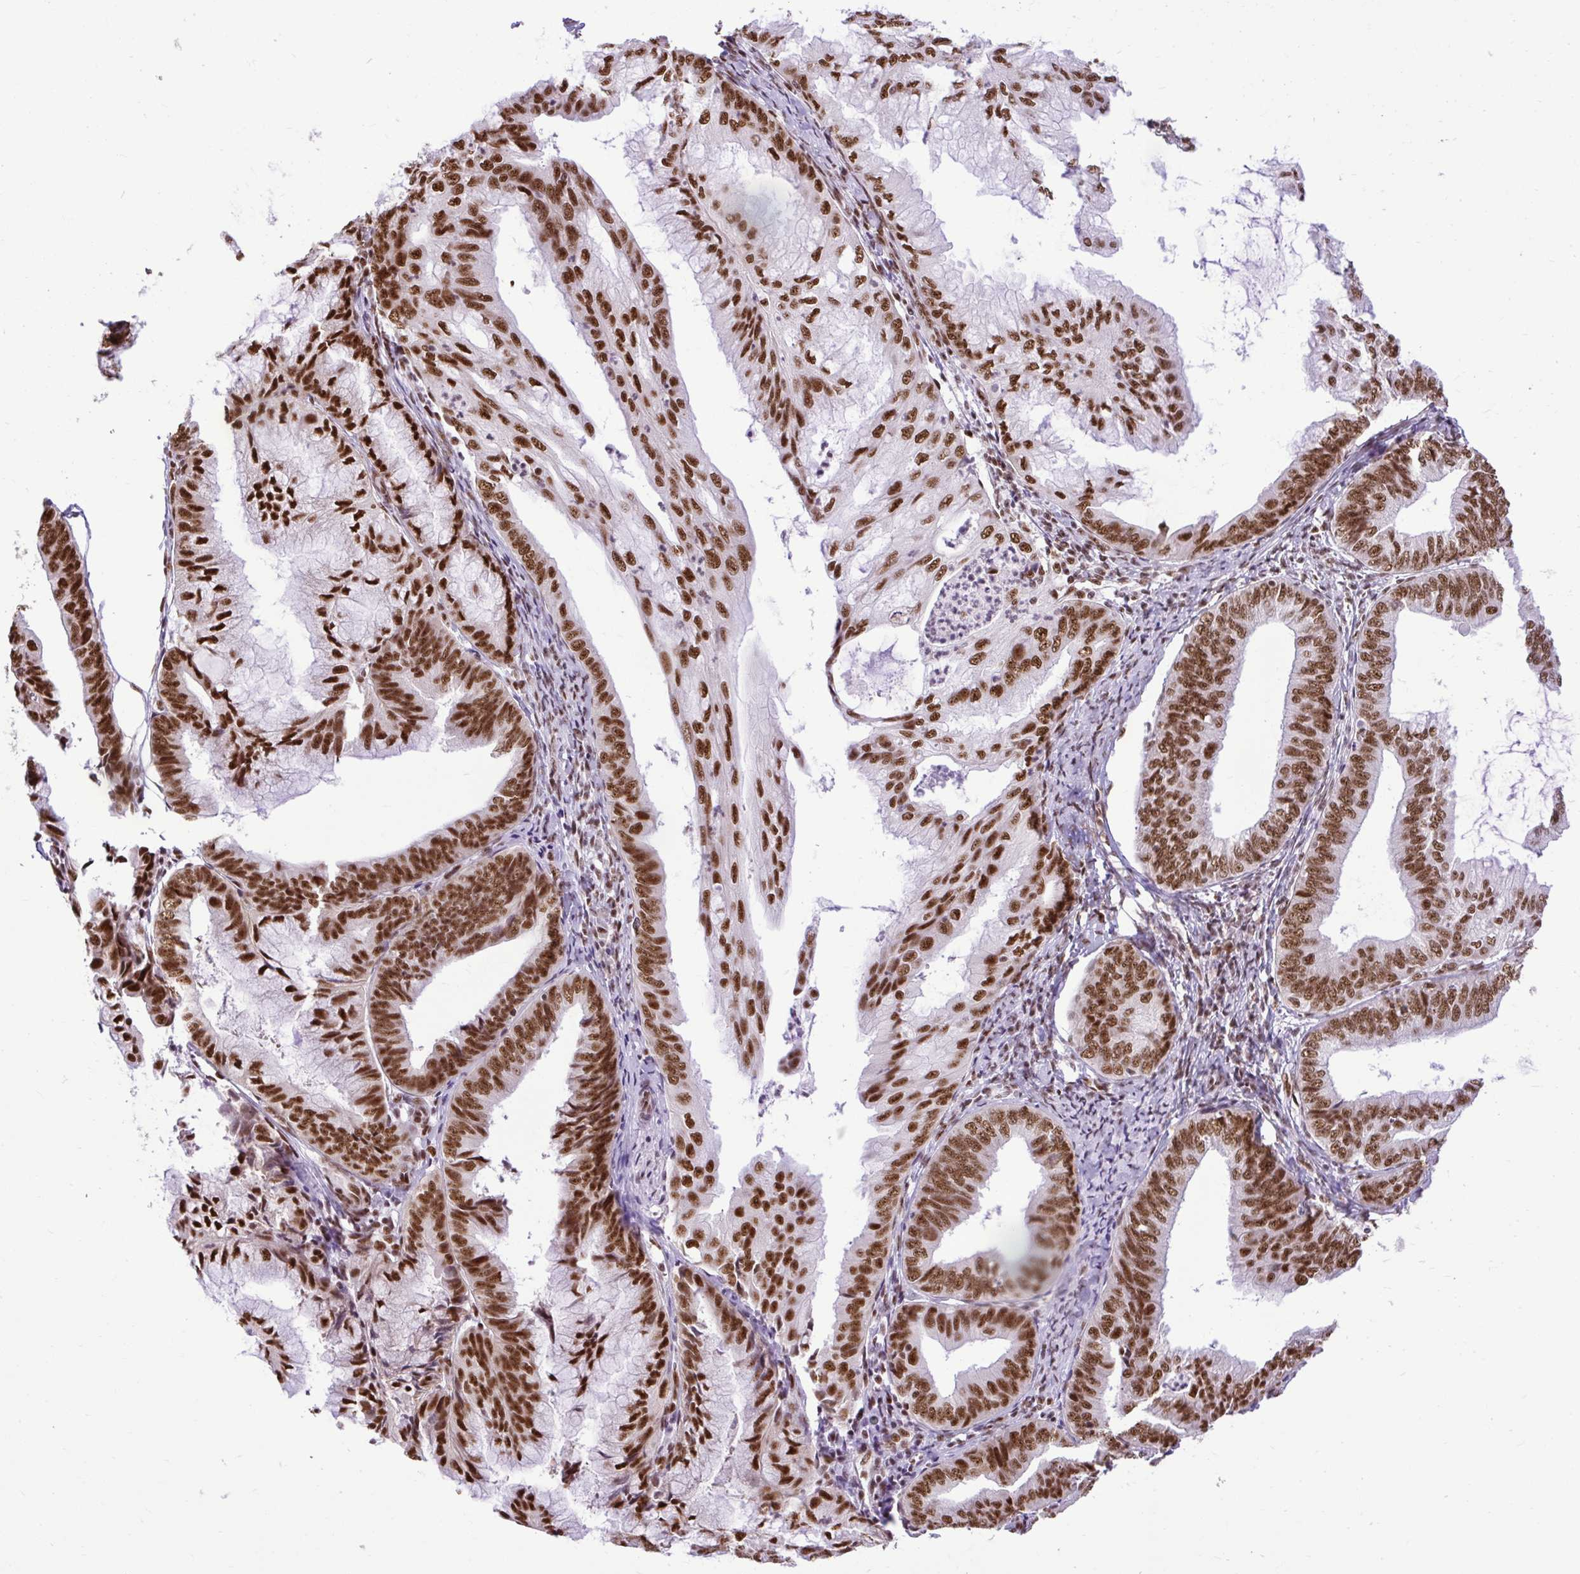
{"staining": {"intensity": "strong", "quantity": ">75%", "location": "nuclear"}, "tissue": "endometrial cancer", "cell_type": "Tumor cells", "image_type": "cancer", "snomed": [{"axis": "morphology", "description": "Adenocarcinoma, NOS"}, {"axis": "topography", "description": "Endometrium"}], "caption": "Brown immunohistochemical staining in human adenocarcinoma (endometrial) displays strong nuclear expression in about >75% of tumor cells.", "gene": "PRPF19", "patient": {"sex": "female", "age": 75}}